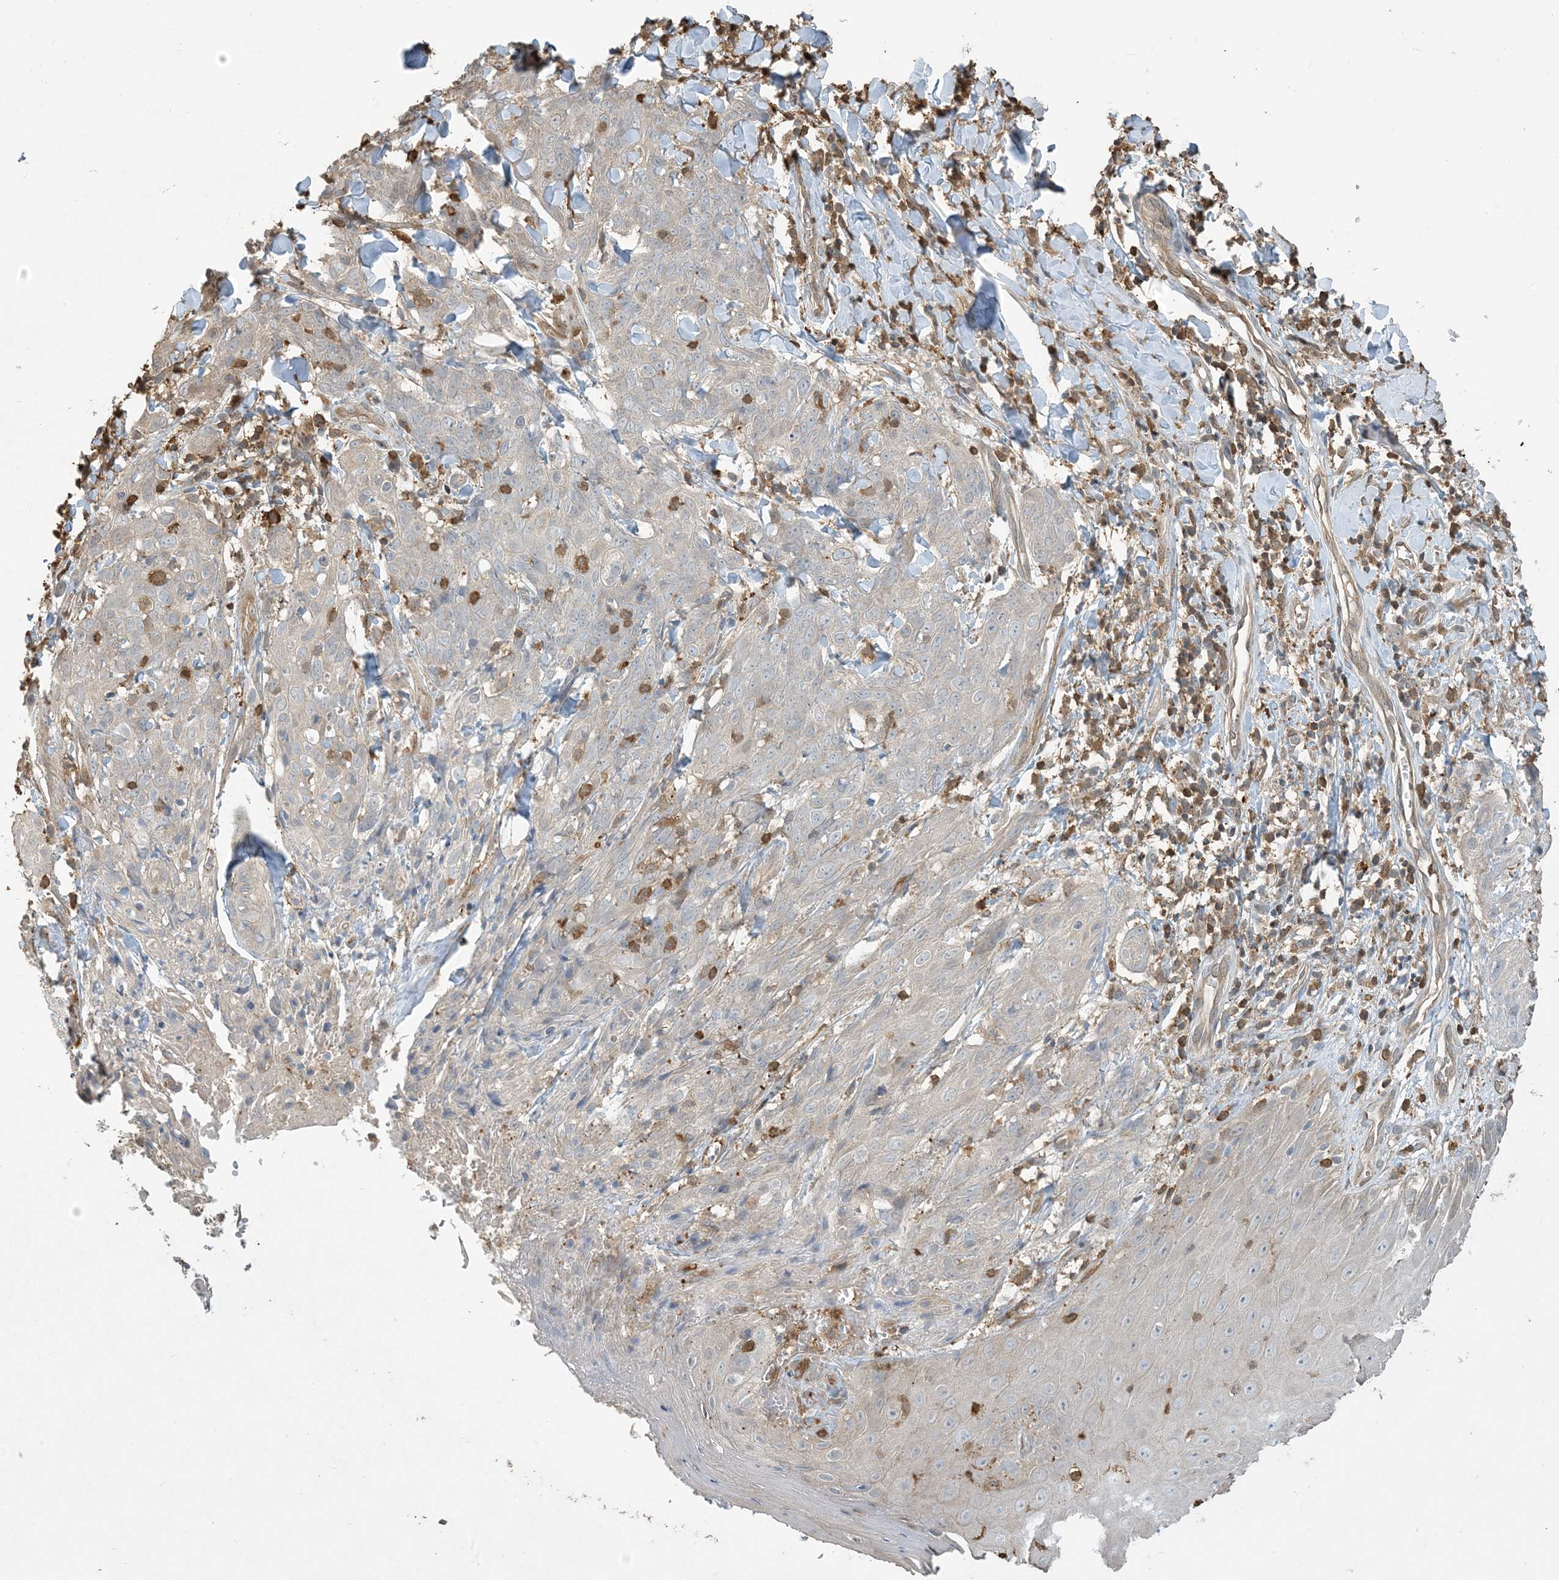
{"staining": {"intensity": "negative", "quantity": "none", "location": "none"}, "tissue": "skin cancer", "cell_type": "Tumor cells", "image_type": "cancer", "snomed": [{"axis": "morphology", "description": "Squamous cell carcinoma, NOS"}, {"axis": "topography", "description": "Skin"}, {"axis": "topography", "description": "Vulva"}], "caption": "DAB (3,3'-diaminobenzidine) immunohistochemical staining of human skin cancer (squamous cell carcinoma) shows no significant staining in tumor cells.", "gene": "TMSB4X", "patient": {"sex": "female", "age": 85}}